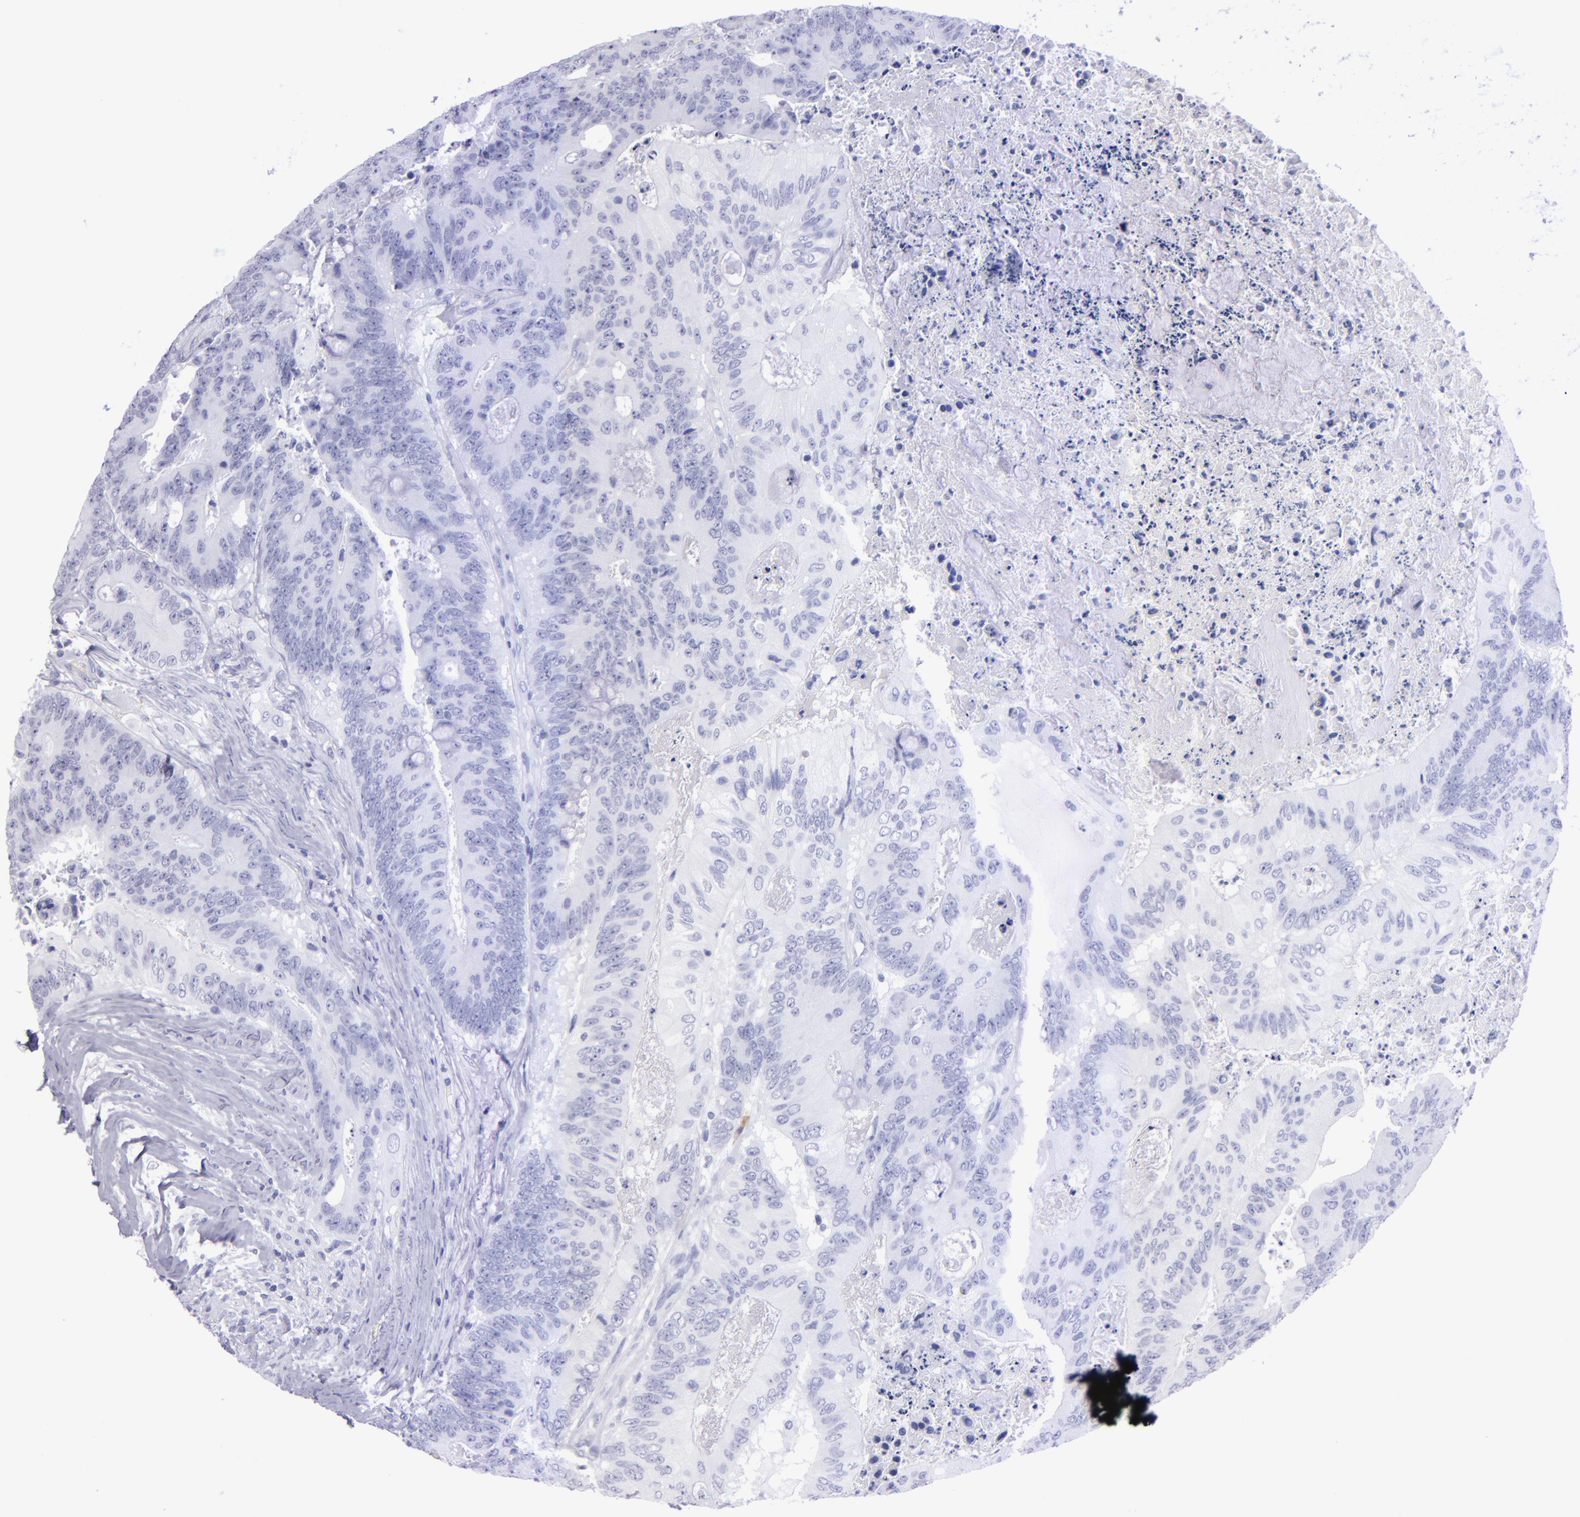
{"staining": {"intensity": "negative", "quantity": "none", "location": "none"}, "tissue": "colorectal cancer", "cell_type": "Tumor cells", "image_type": "cancer", "snomed": [{"axis": "morphology", "description": "Adenocarcinoma, NOS"}, {"axis": "topography", "description": "Colon"}], "caption": "A photomicrograph of human adenocarcinoma (colorectal) is negative for staining in tumor cells. Brightfield microscopy of IHC stained with DAB (3,3'-diaminobenzidine) (brown) and hematoxylin (blue), captured at high magnification.", "gene": "CD38", "patient": {"sex": "male", "age": 65}}